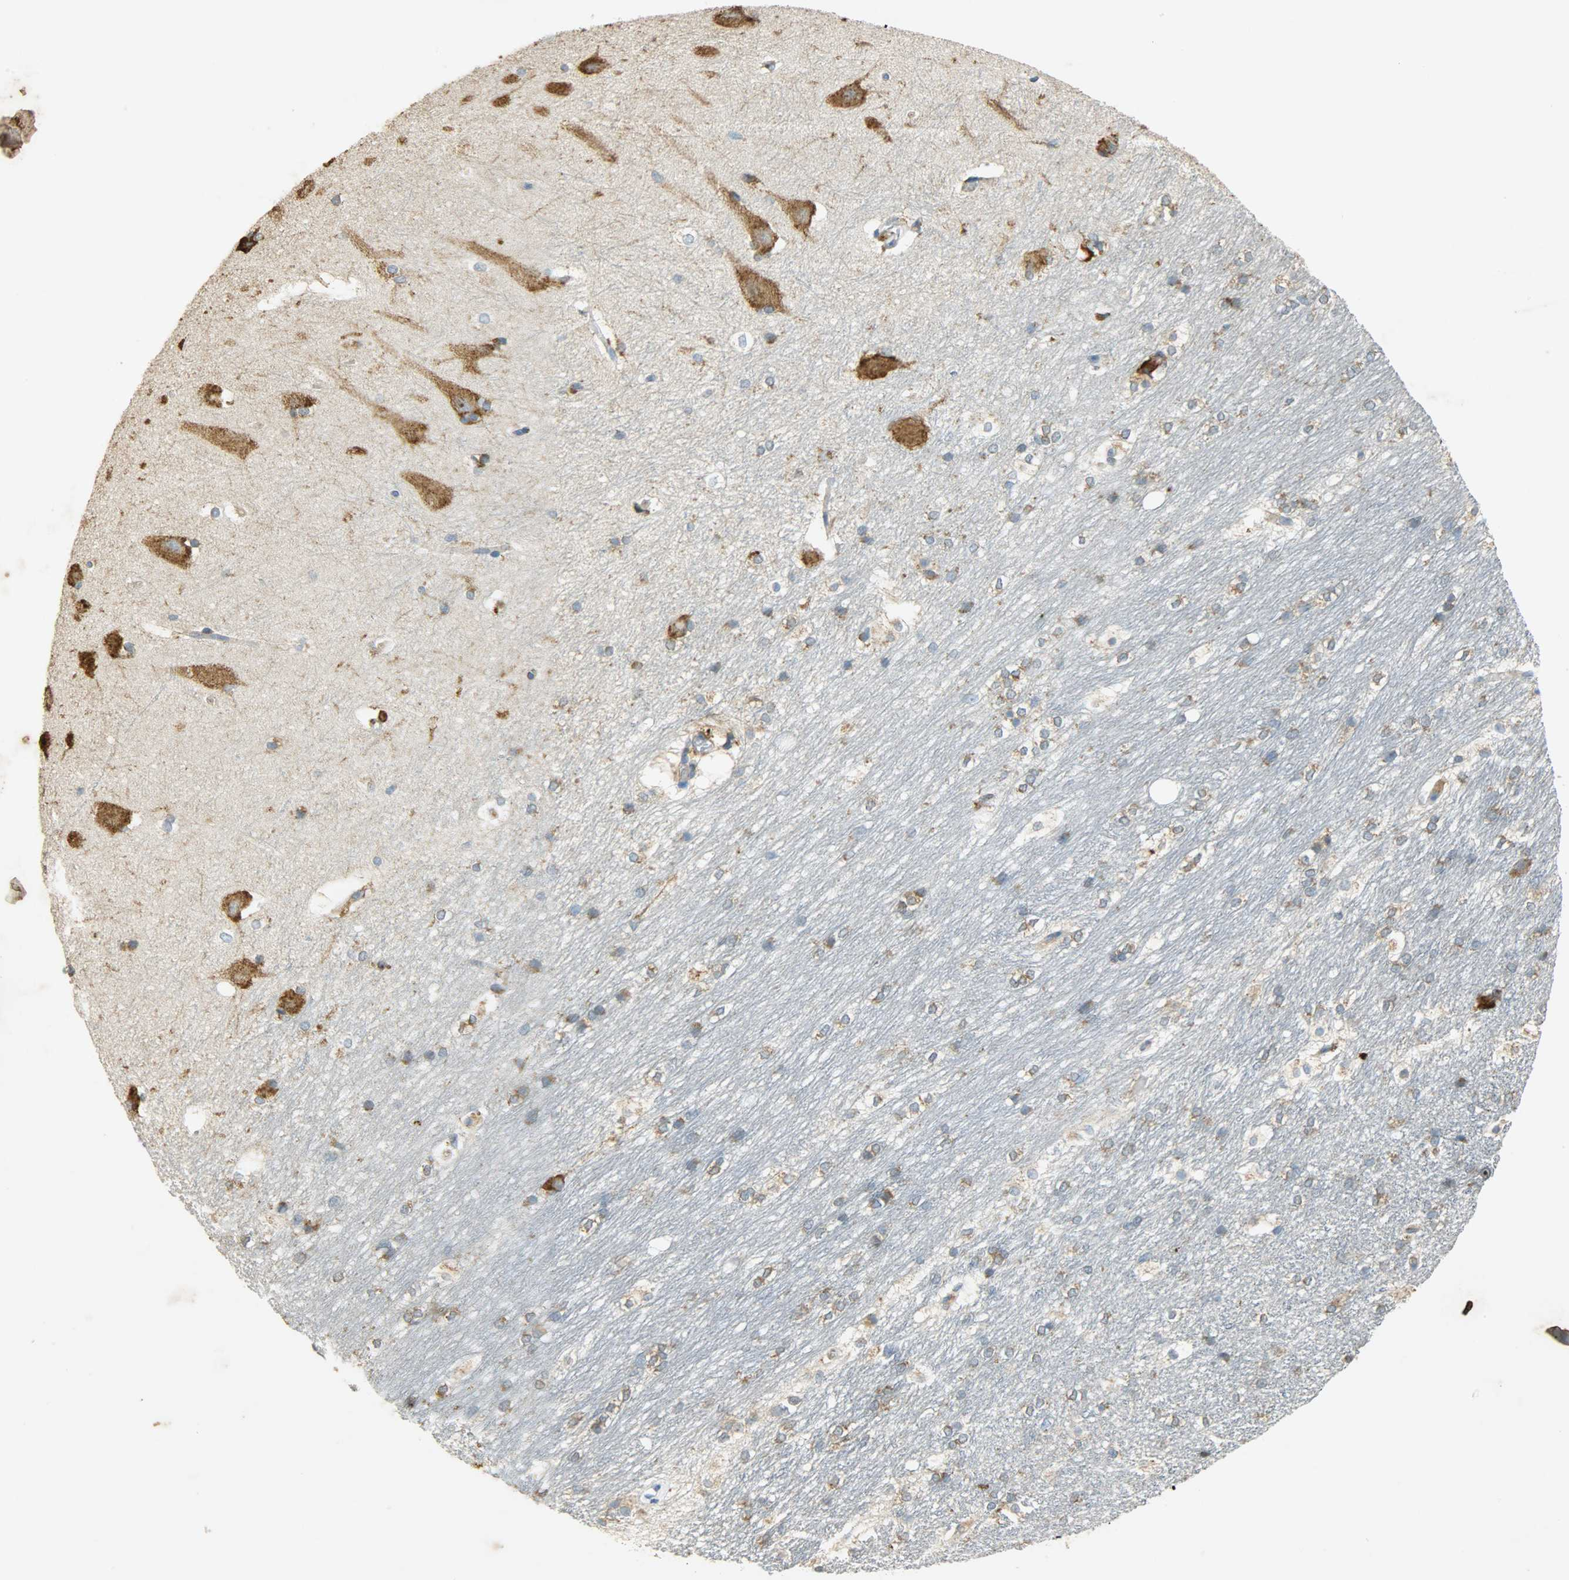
{"staining": {"intensity": "weak", "quantity": "25%-75%", "location": "cytoplasmic/membranous"}, "tissue": "hippocampus", "cell_type": "Glial cells", "image_type": "normal", "snomed": [{"axis": "morphology", "description": "Normal tissue, NOS"}, {"axis": "topography", "description": "Hippocampus"}], "caption": "Weak cytoplasmic/membranous protein positivity is seen in about 25%-75% of glial cells in hippocampus.", "gene": "HSPA5", "patient": {"sex": "female", "age": 19}}